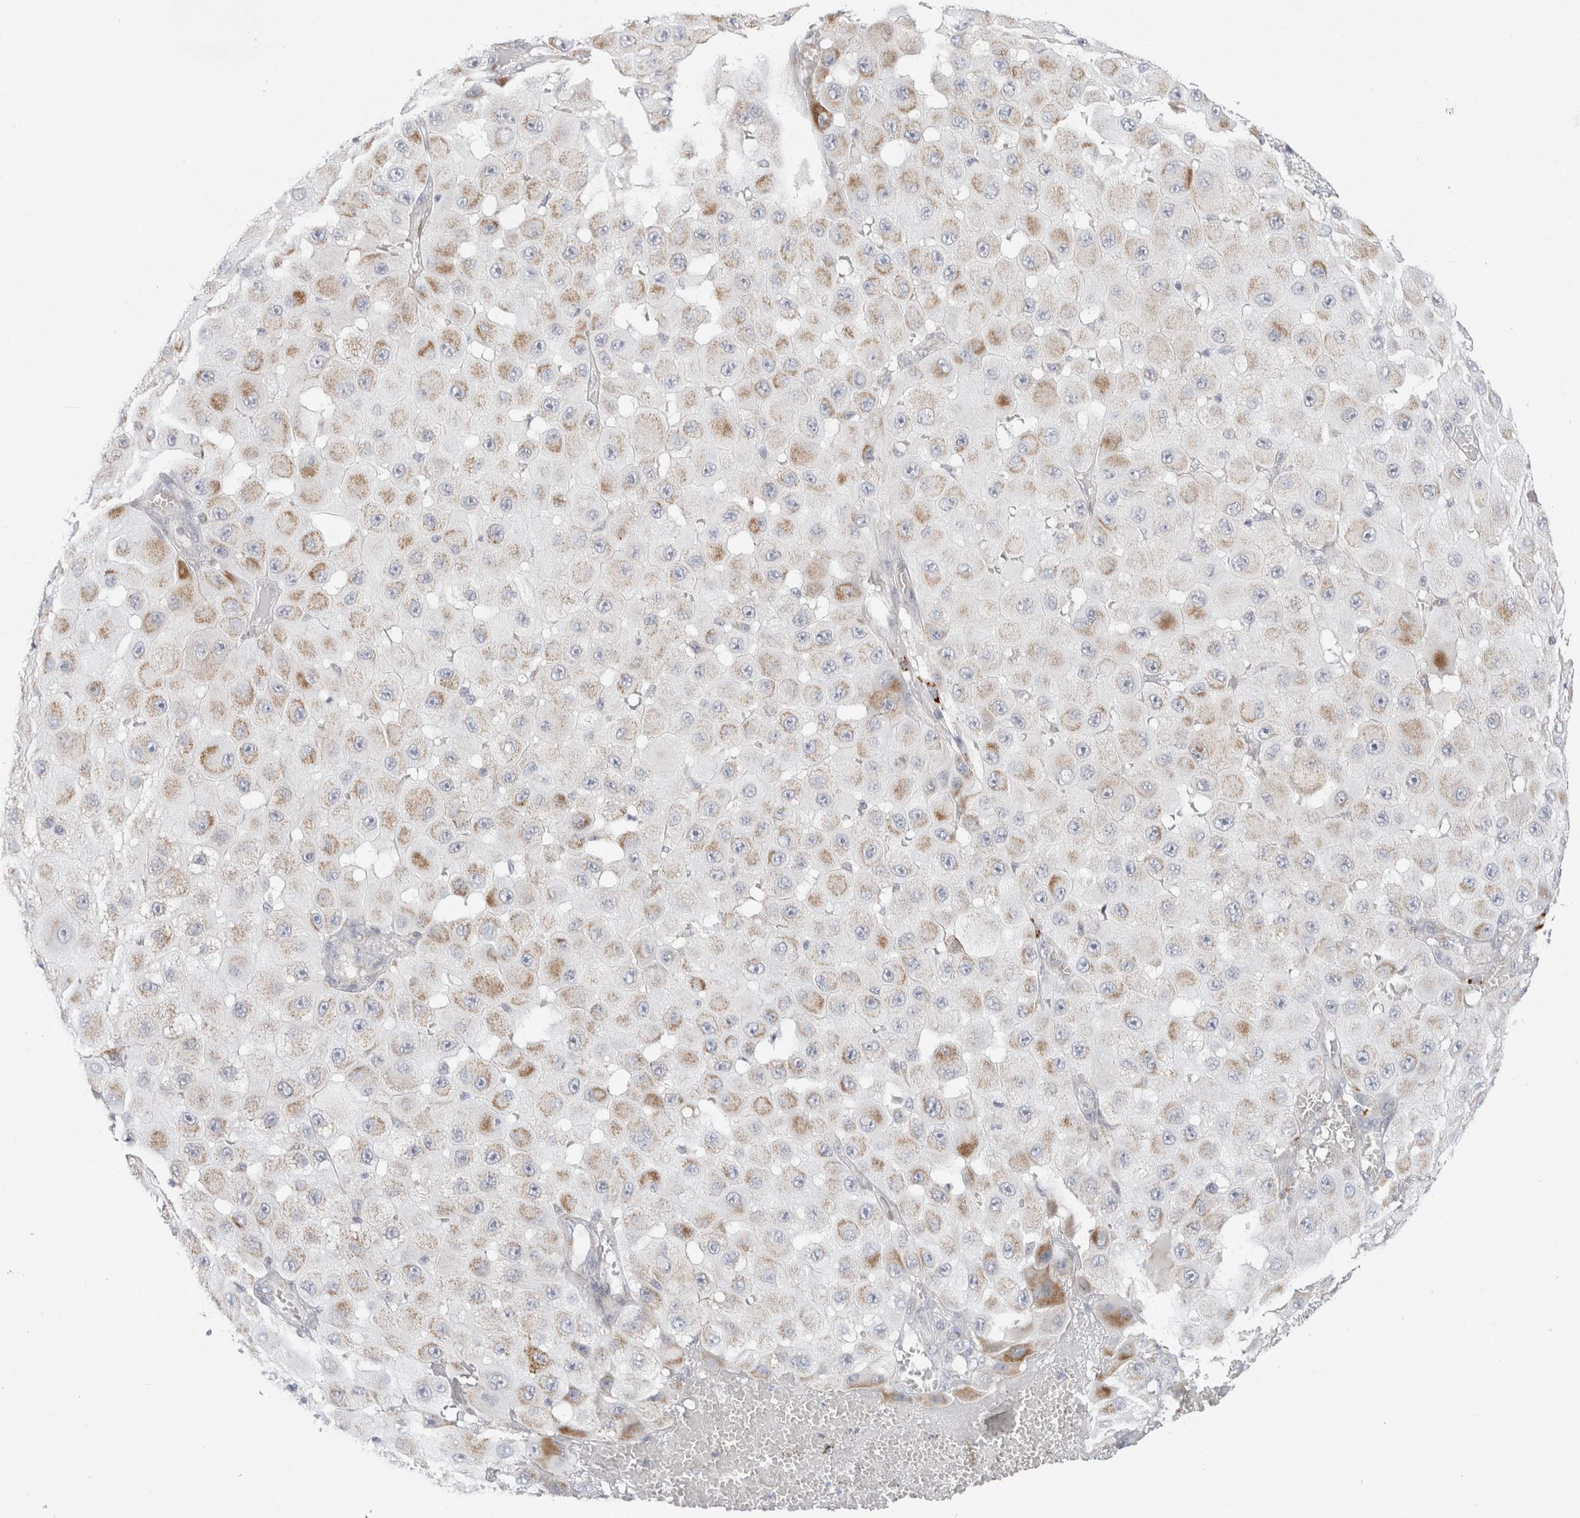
{"staining": {"intensity": "moderate", "quantity": ">75%", "location": "cytoplasmic/membranous"}, "tissue": "melanoma", "cell_type": "Tumor cells", "image_type": "cancer", "snomed": [{"axis": "morphology", "description": "Malignant melanoma, NOS"}, {"axis": "topography", "description": "Skin"}], "caption": "IHC photomicrograph of neoplastic tissue: malignant melanoma stained using immunohistochemistry exhibits medium levels of moderate protein expression localized specifically in the cytoplasmic/membranous of tumor cells, appearing as a cytoplasmic/membranous brown color.", "gene": "FAHD1", "patient": {"sex": "female", "age": 81}}